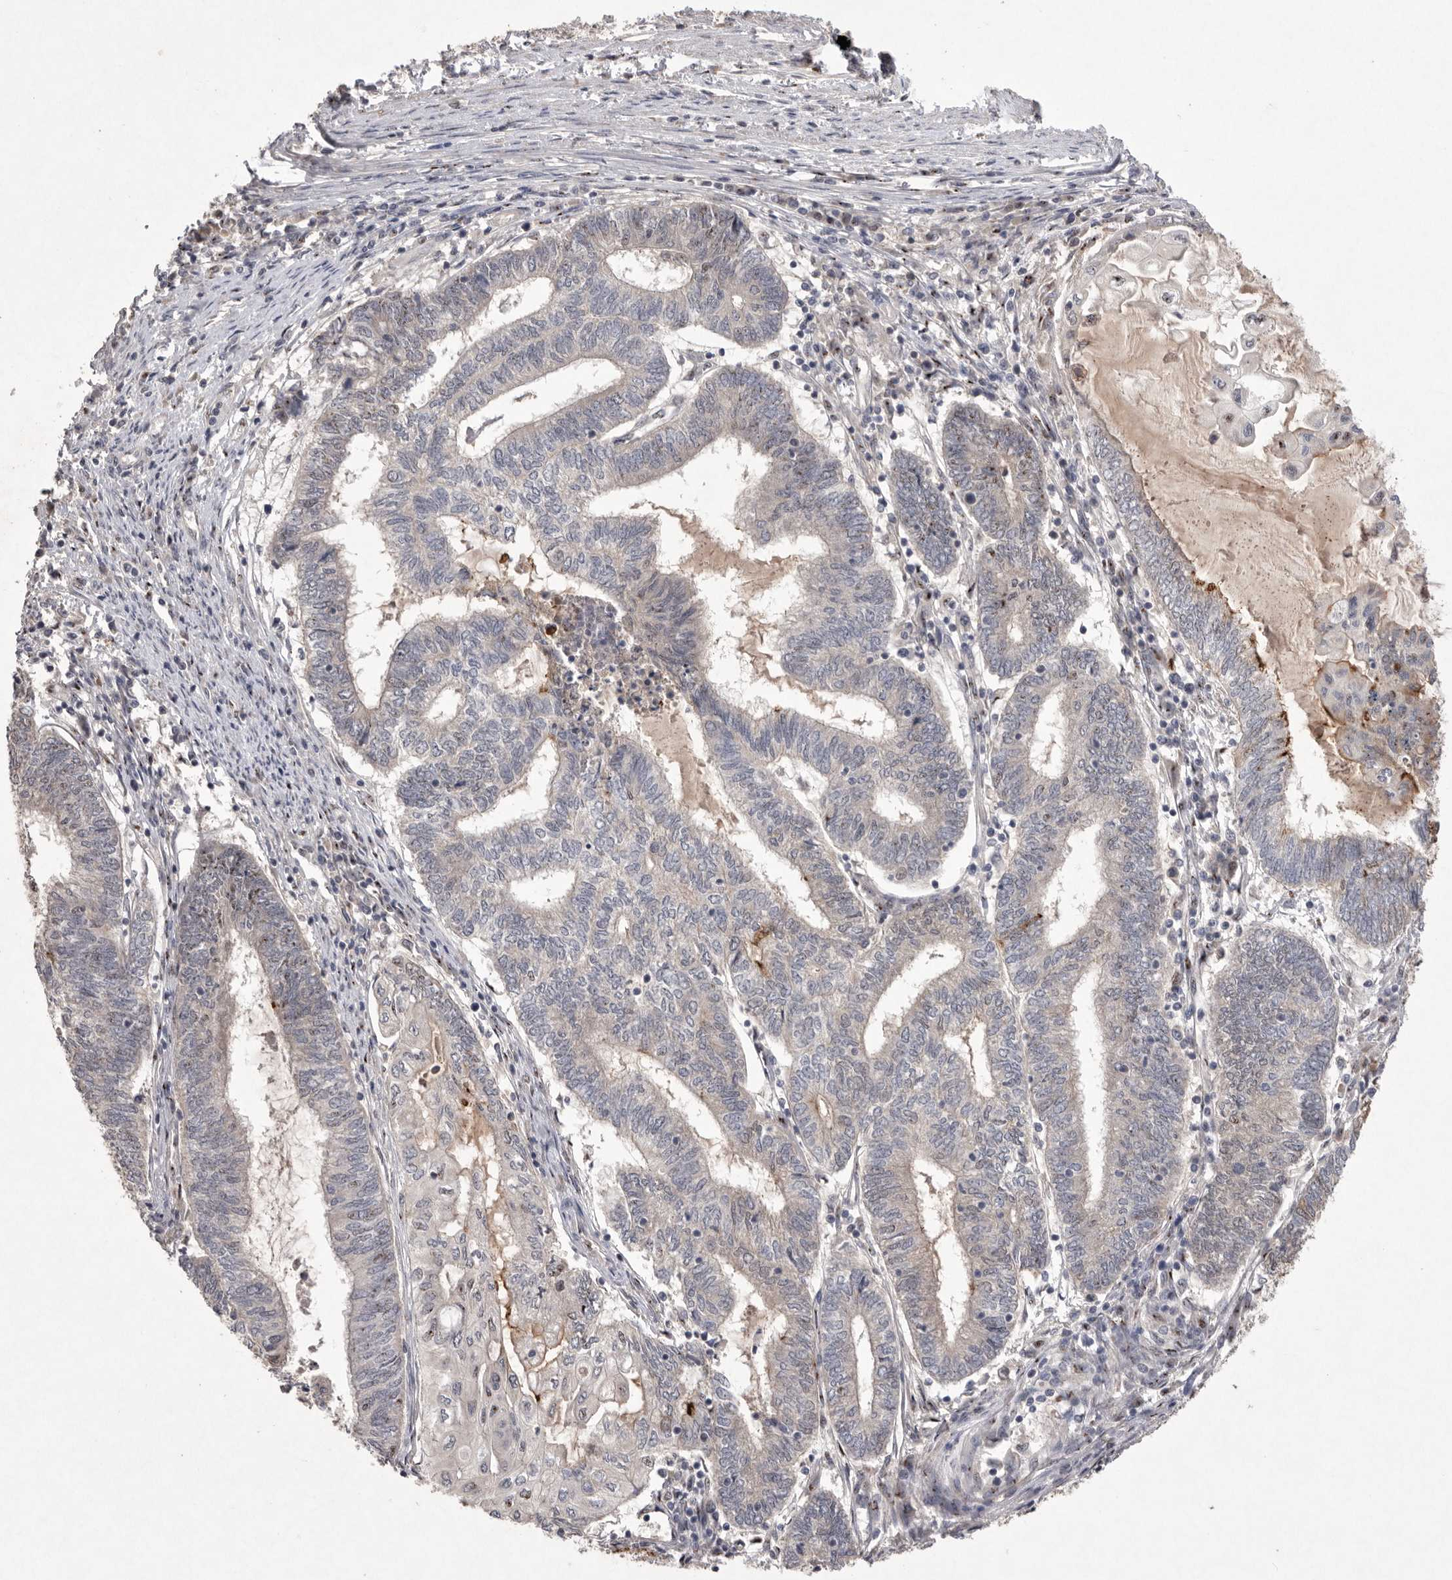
{"staining": {"intensity": "weak", "quantity": "<25%", "location": "nuclear"}, "tissue": "endometrial cancer", "cell_type": "Tumor cells", "image_type": "cancer", "snomed": [{"axis": "morphology", "description": "Adenocarcinoma, NOS"}, {"axis": "topography", "description": "Uterus"}, {"axis": "topography", "description": "Endometrium"}], "caption": "A histopathology image of endometrial adenocarcinoma stained for a protein demonstrates no brown staining in tumor cells.", "gene": "HUS1", "patient": {"sex": "female", "age": 70}}